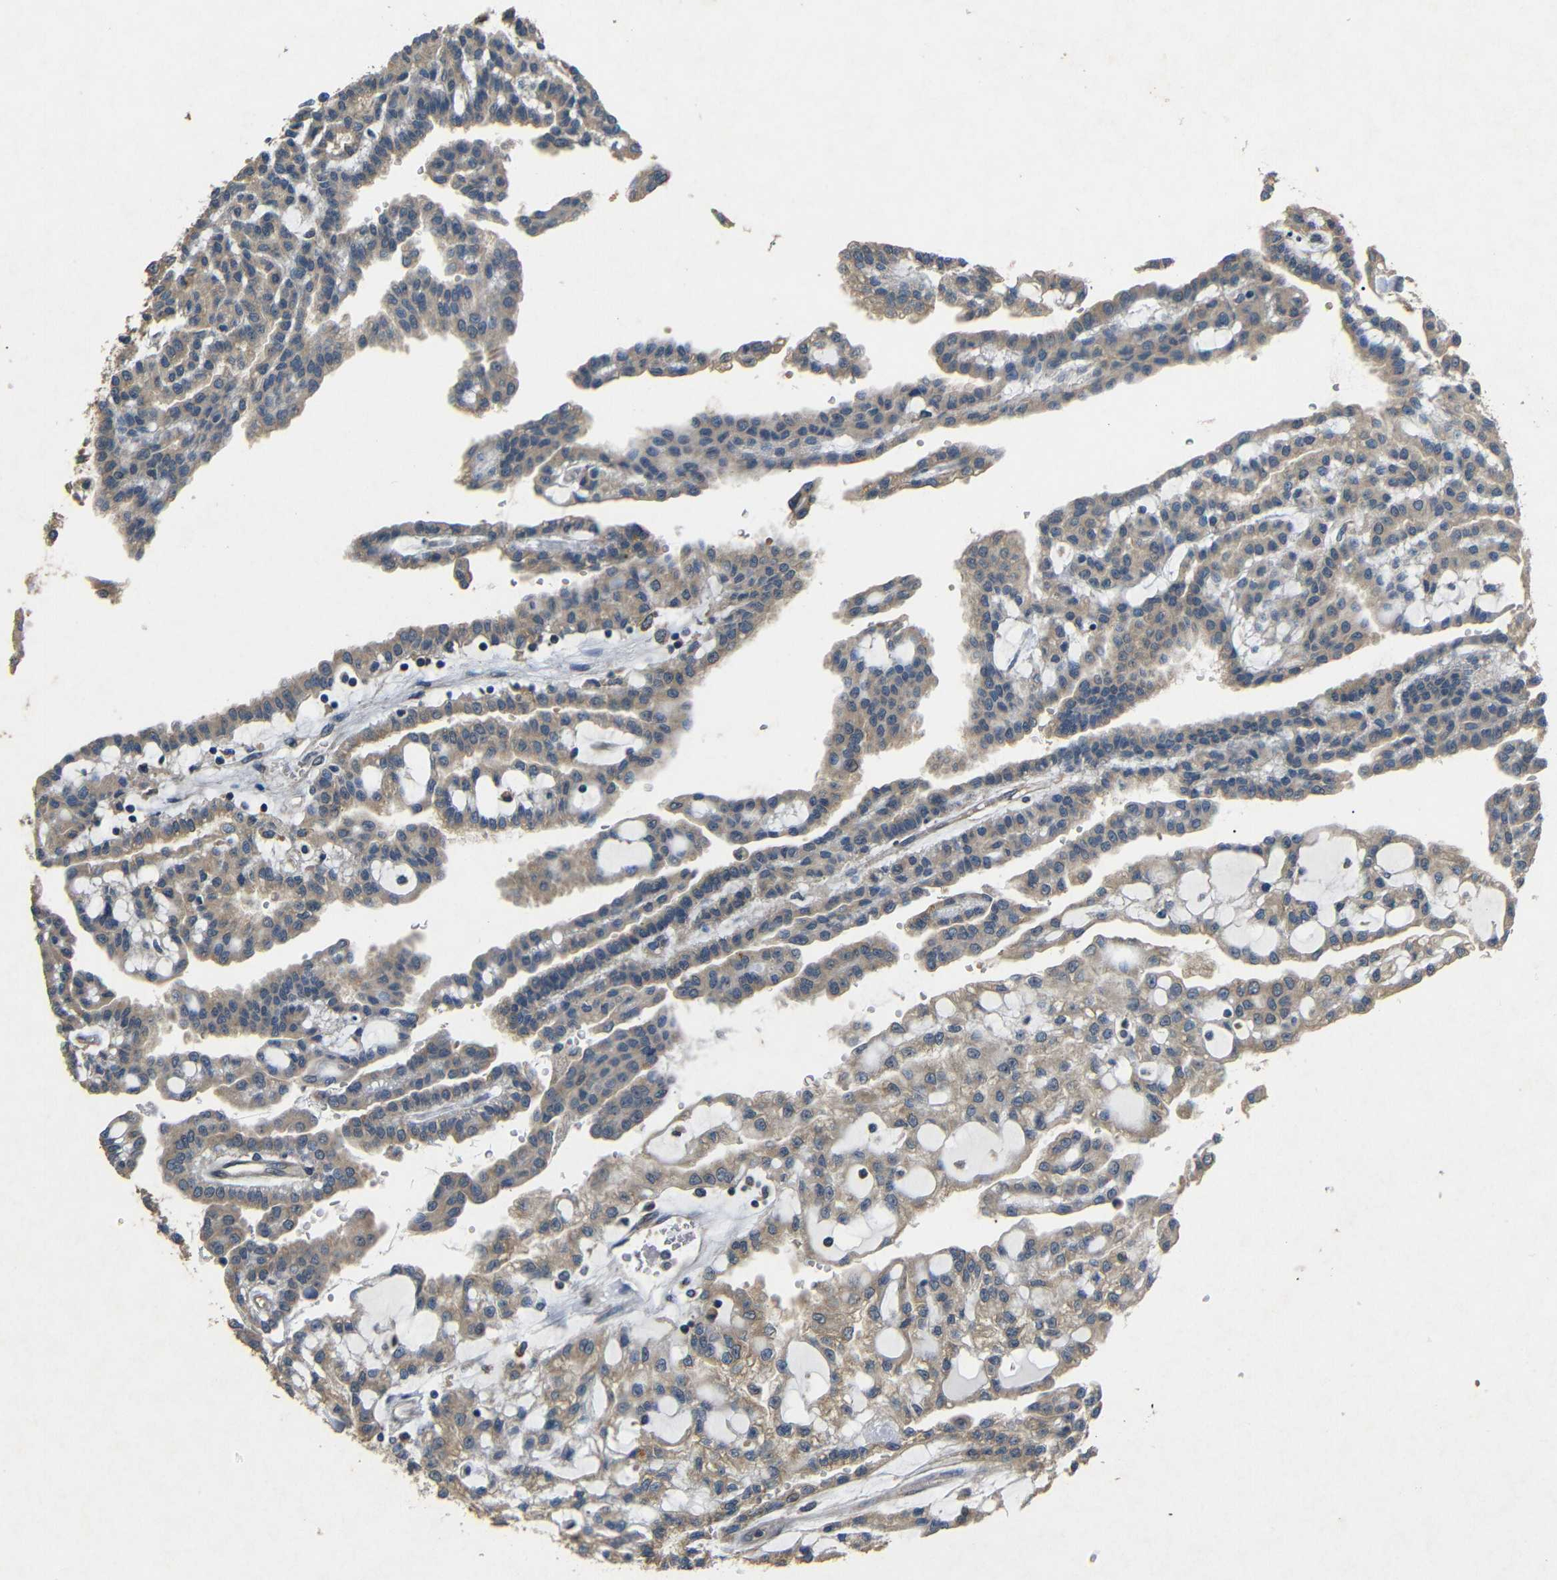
{"staining": {"intensity": "moderate", "quantity": ">75%", "location": "cytoplasmic/membranous"}, "tissue": "renal cancer", "cell_type": "Tumor cells", "image_type": "cancer", "snomed": [{"axis": "morphology", "description": "Adenocarcinoma, NOS"}, {"axis": "topography", "description": "Kidney"}], "caption": "Immunohistochemistry (IHC) (DAB (3,3'-diaminobenzidine)) staining of human renal cancer demonstrates moderate cytoplasmic/membranous protein expression in approximately >75% of tumor cells.", "gene": "BNIP3", "patient": {"sex": "male", "age": 63}}